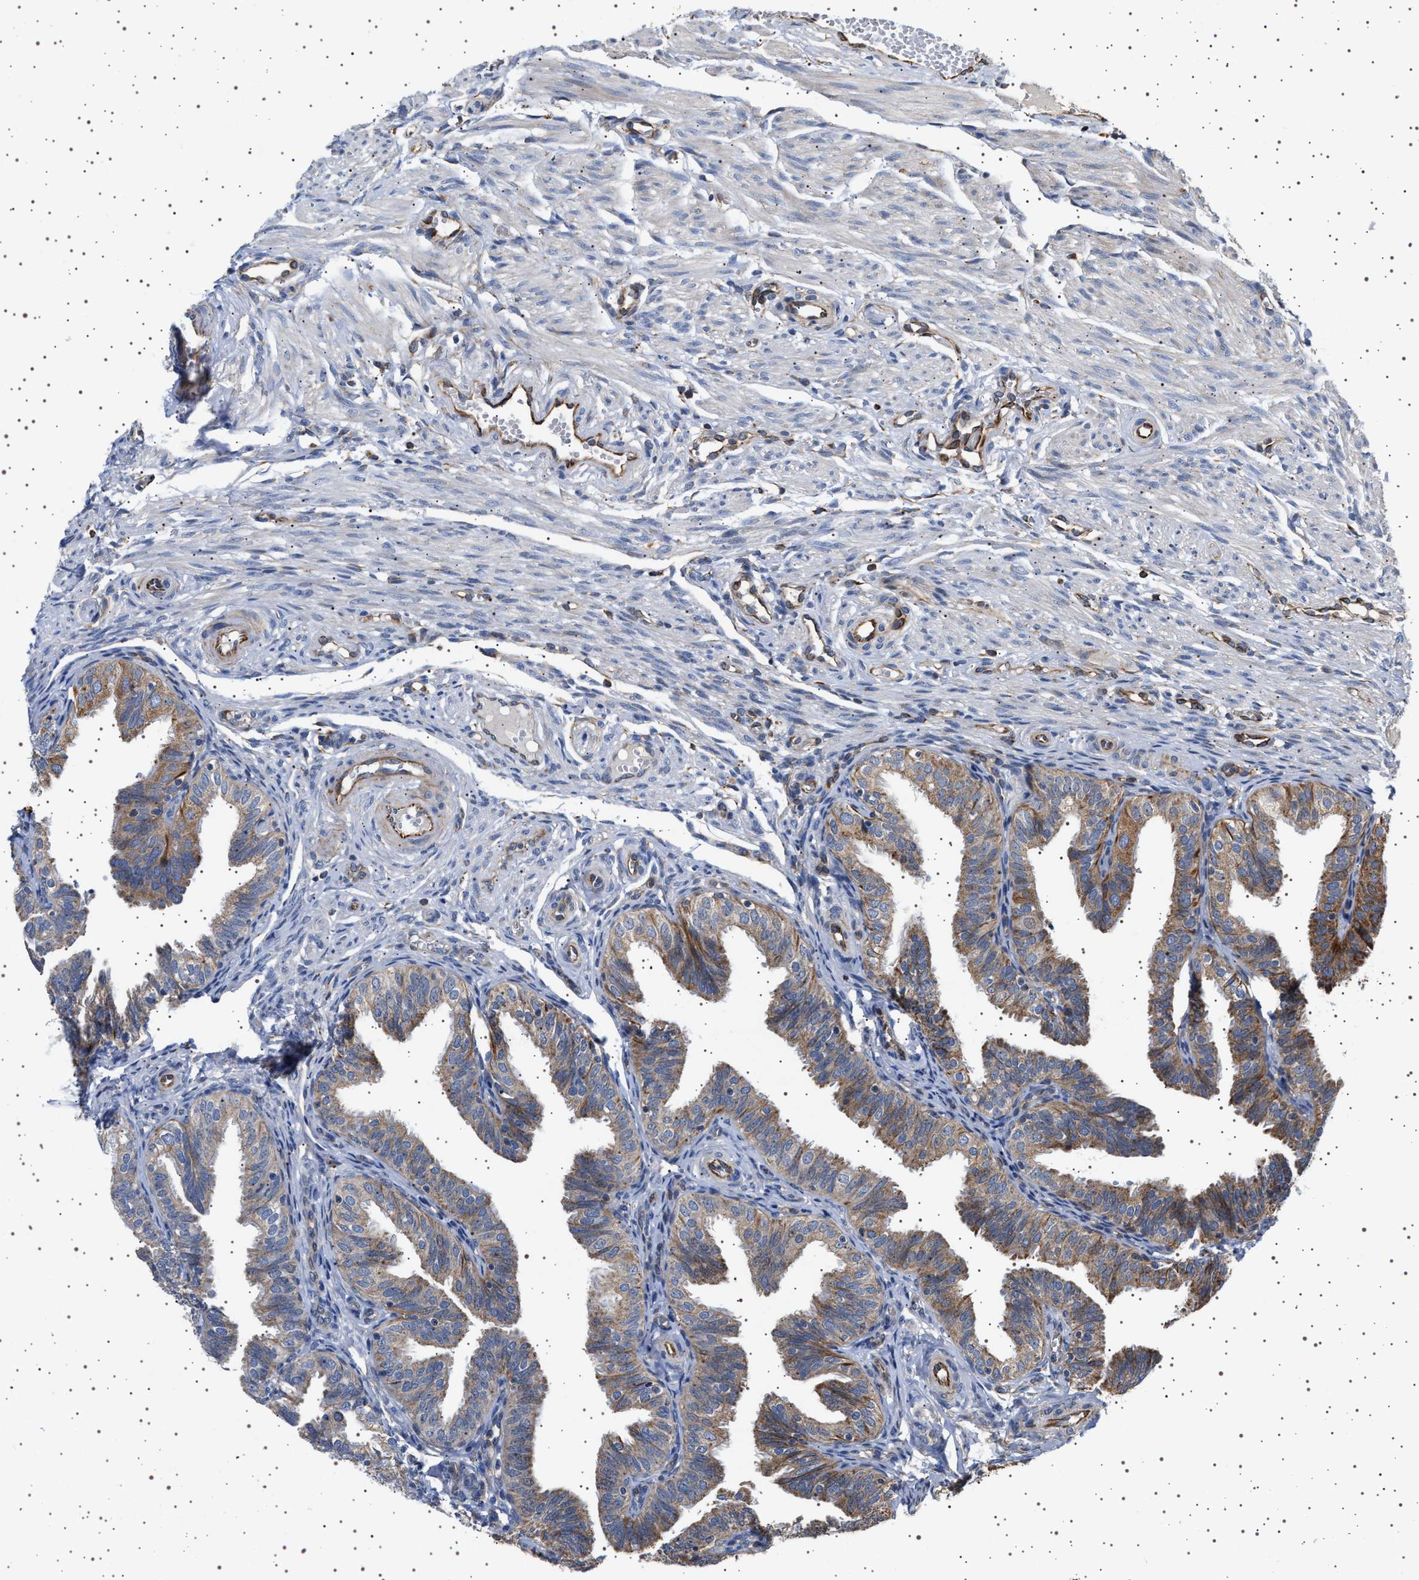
{"staining": {"intensity": "moderate", "quantity": "25%-75%", "location": "cytoplasmic/membranous"}, "tissue": "fallopian tube", "cell_type": "Glandular cells", "image_type": "normal", "snomed": [{"axis": "morphology", "description": "Normal tissue, NOS"}, {"axis": "topography", "description": "Fallopian tube"}], "caption": "A histopathology image of human fallopian tube stained for a protein demonstrates moderate cytoplasmic/membranous brown staining in glandular cells. The staining is performed using DAB brown chromogen to label protein expression. The nuclei are counter-stained blue using hematoxylin.", "gene": "TRUB2", "patient": {"sex": "female", "age": 35}}